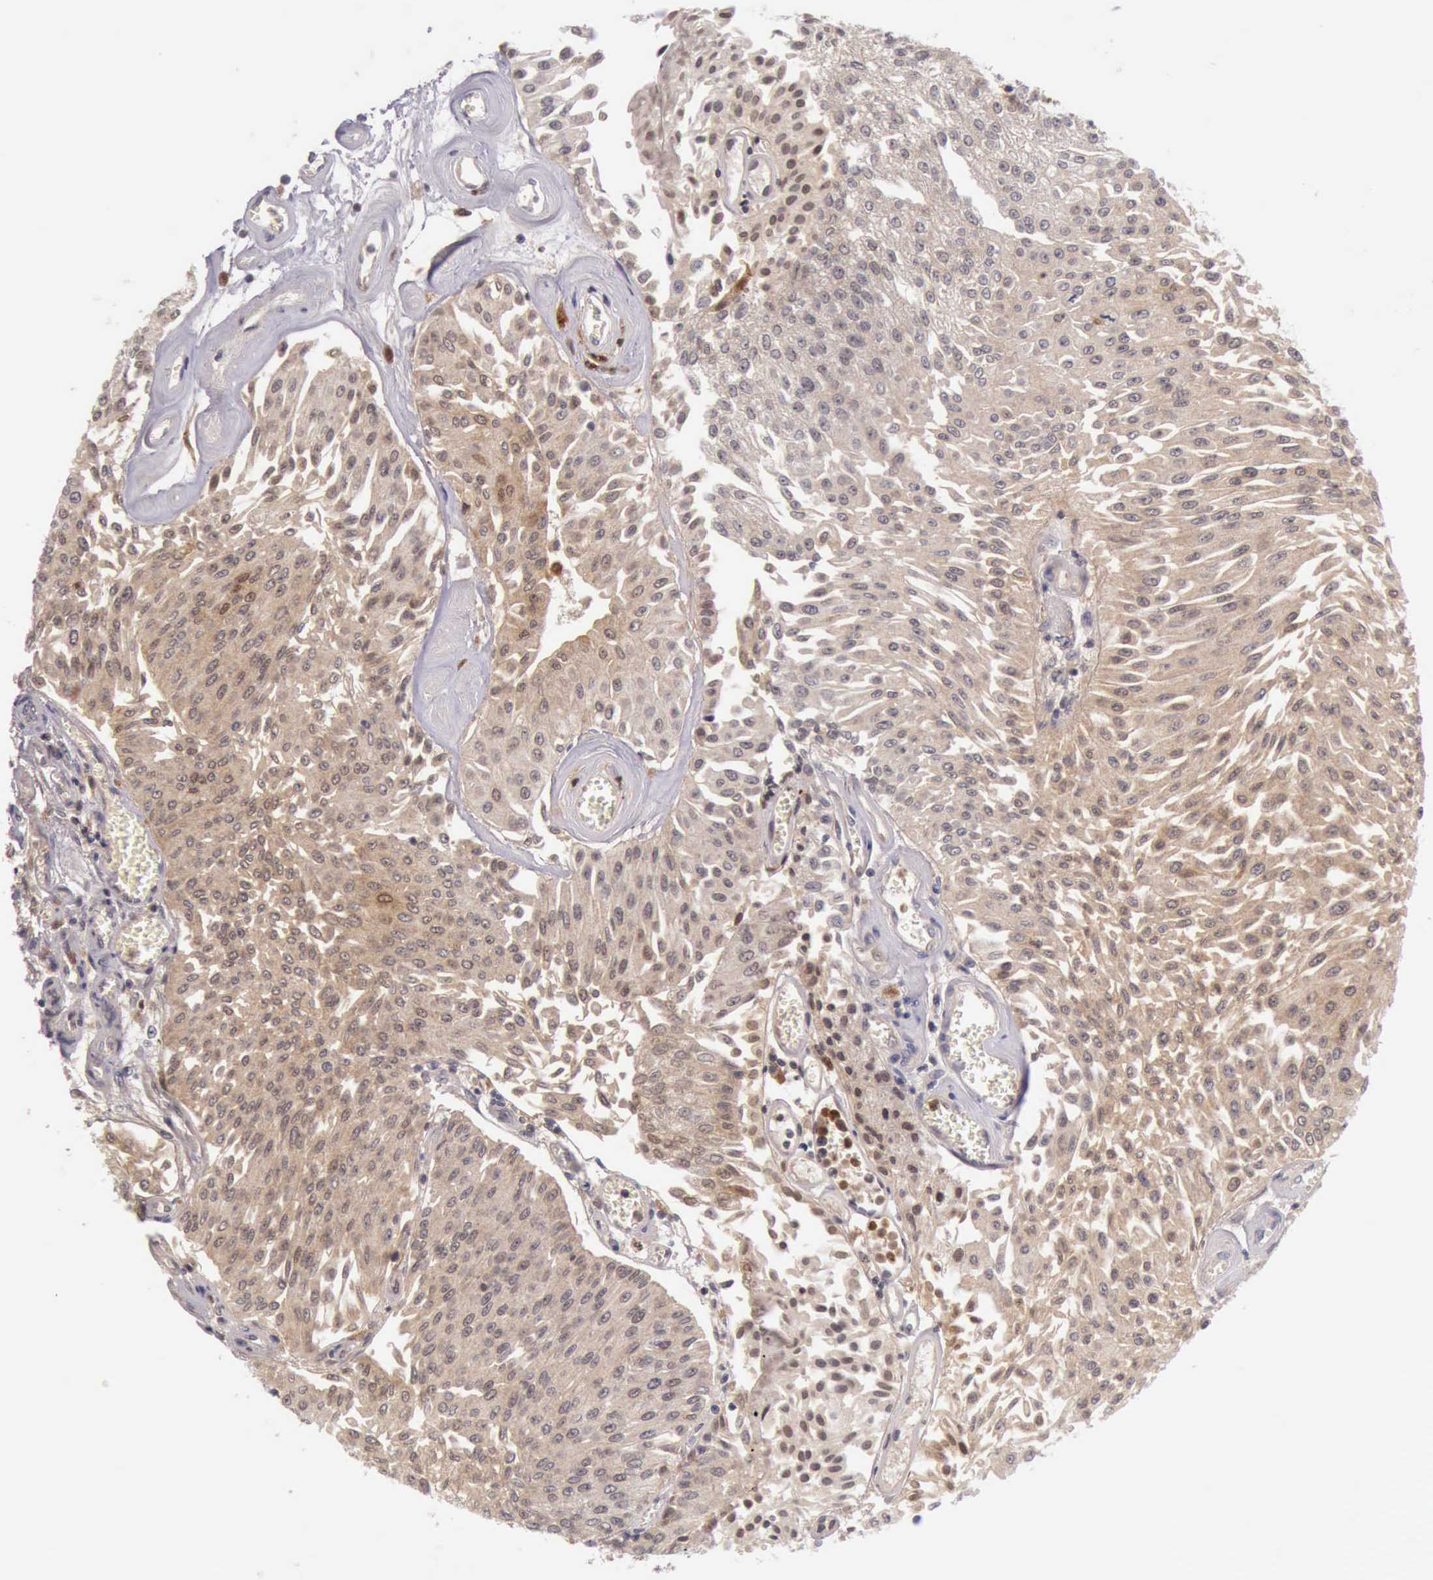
{"staining": {"intensity": "moderate", "quantity": ">75%", "location": "cytoplasmic/membranous,nuclear"}, "tissue": "urothelial cancer", "cell_type": "Tumor cells", "image_type": "cancer", "snomed": [{"axis": "morphology", "description": "Urothelial carcinoma, Low grade"}, {"axis": "topography", "description": "Urinary bladder"}], "caption": "This micrograph shows urothelial cancer stained with immunohistochemistry to label a protein in brown. The cytoplasmic/membranous and nuclear of tumor cells show moderate positivity for the protein. Nuclei are counter-stained blue.", "gene": "CSTA", "patient": {"sex": "male", "age": 86}}